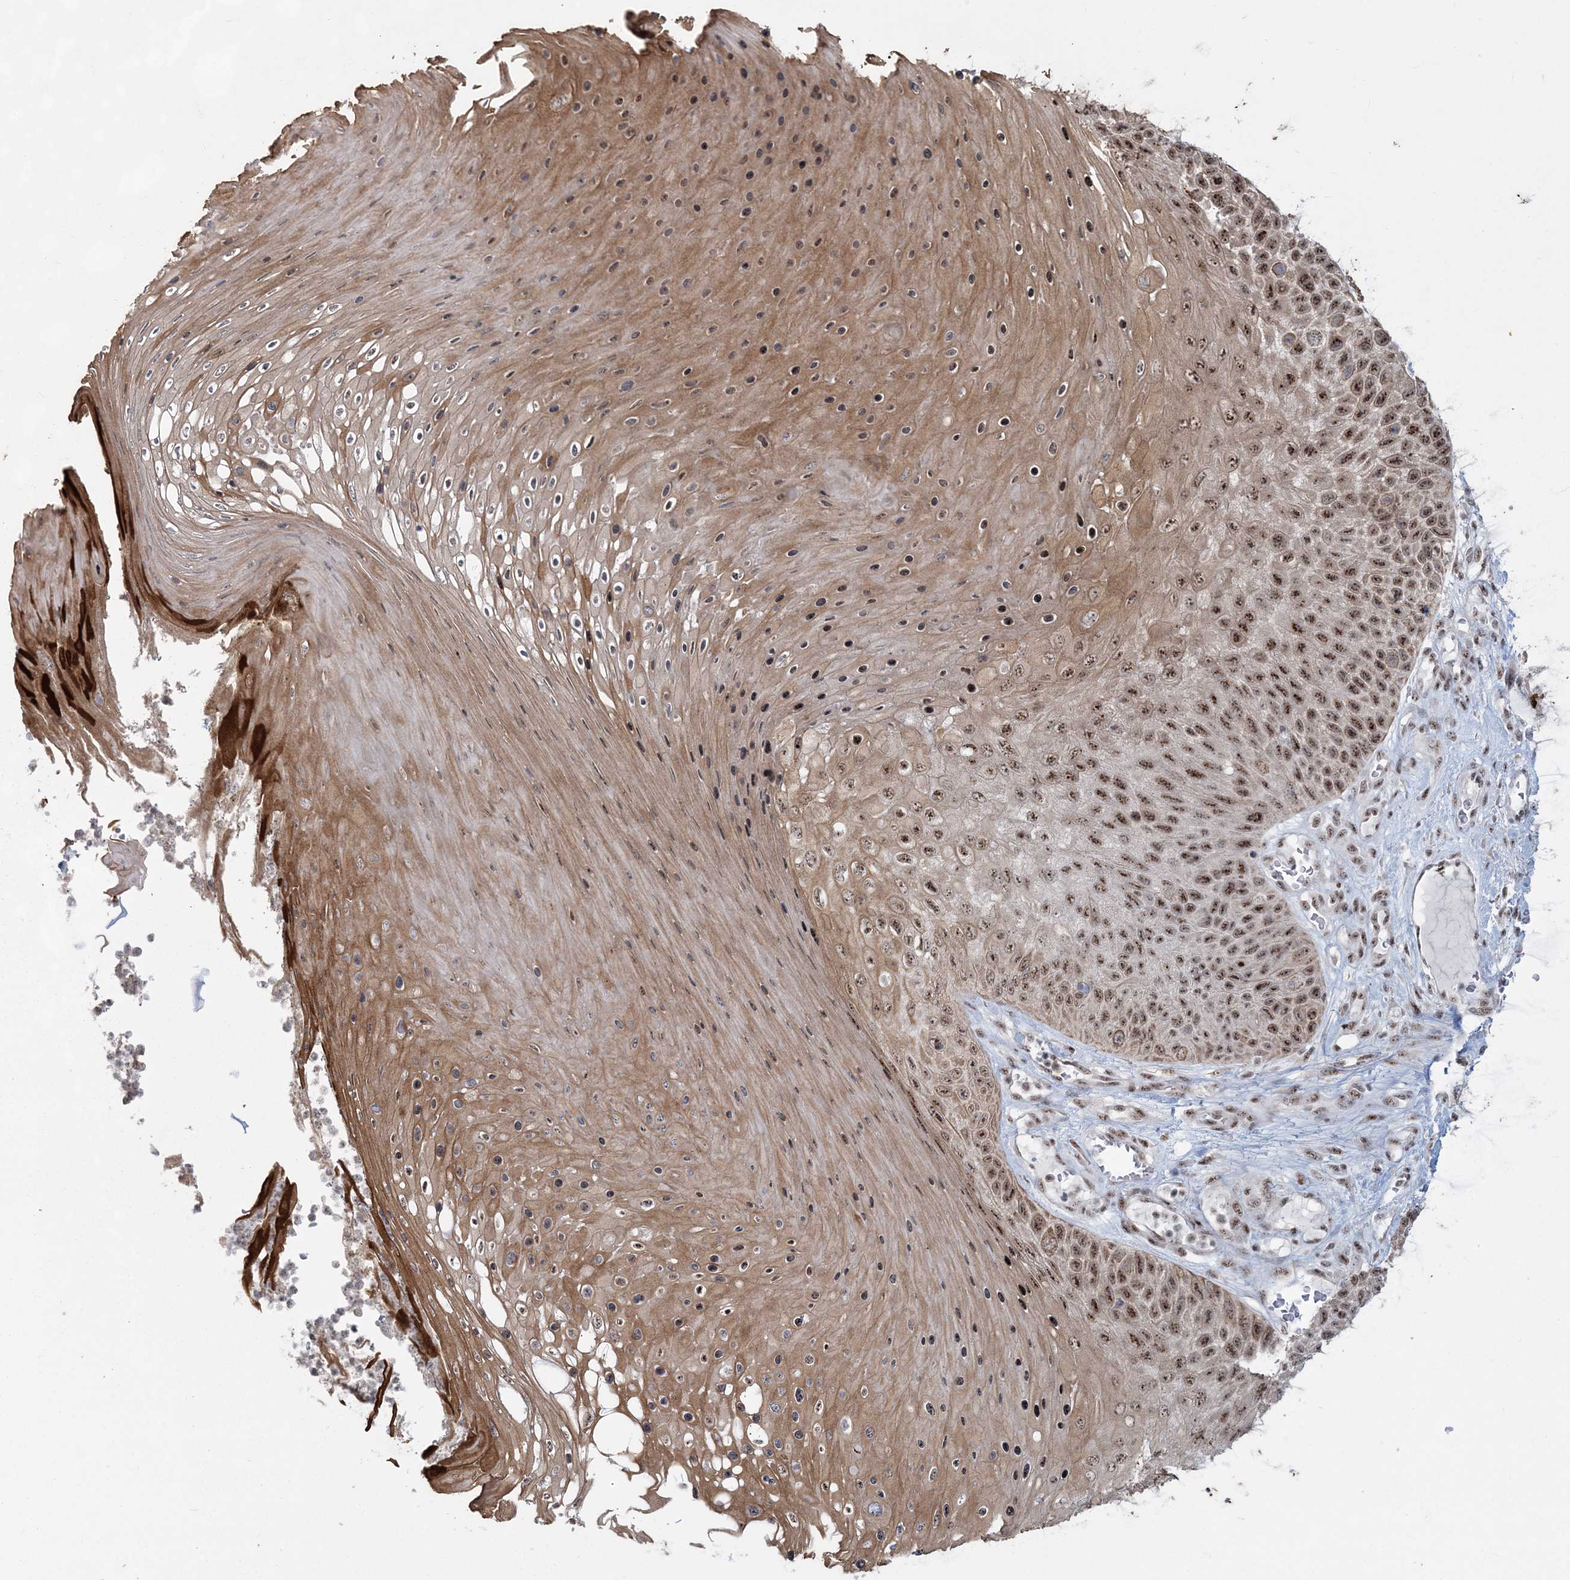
{"staining": {"intensity": "moderate", "quantity": ">75%", "location": "nuclear"}, "tissue": "skin cancer", "cell_type": "Tumor cells", "image_type": "cancer", "snomed": [{"axis": "morphology", "description": "Squamous cell carcinoma, NOS"}, {"axis": "topography", "description": "Skin"}], "caption": "Tumor cells exhibit moderate nuclear staining in approximately >75% of cells in squamous cell carcinoma (skin).", "gene": "KDM6B", "patient": {"sex": "female", "age": 88}}